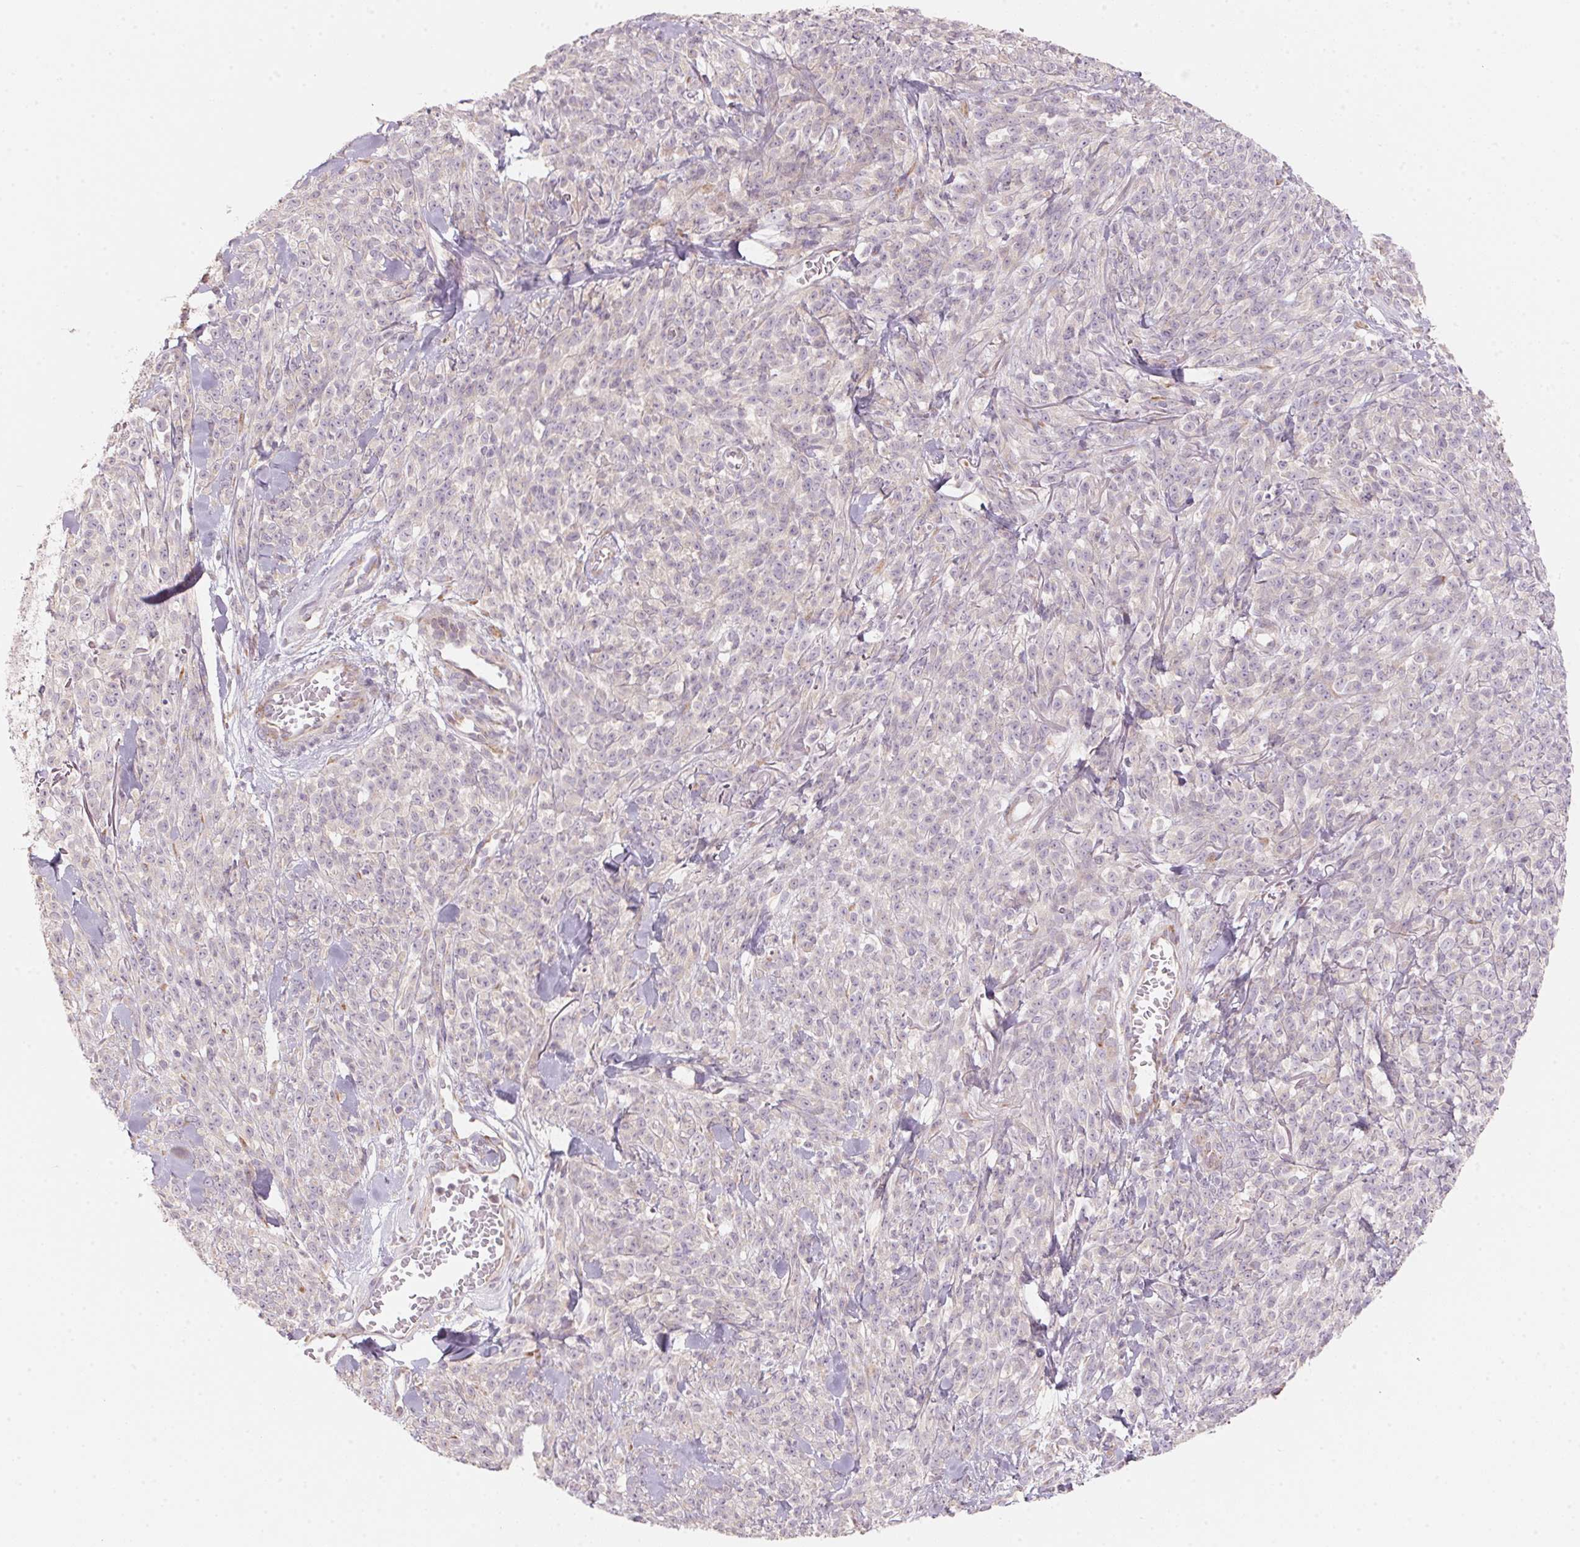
{"staining": {"intensity": "negative", "quantity": "none", "location": "none"}, "tissue": "melanoma", "cell_type": "Tumor cells", "image_type": "cancer", "snomed": [{"axis": "morphology", "description": "Malignant melanoma, NOS"}, {"axis": "topography", "description": "Skin"}, {"axis": "topography", "description": "Skin of trunk"}], "caption": "Immunohistochemistry (IHC) micrograph of neoplastic tissue: malignant melanoma stained with DAB shows no significant protein positivity in tumor cells. (IHC, brightfield microscopy, high magnification).", "gene": "BLOC1S2", "patient": {"sex": "male", "age": 74}}